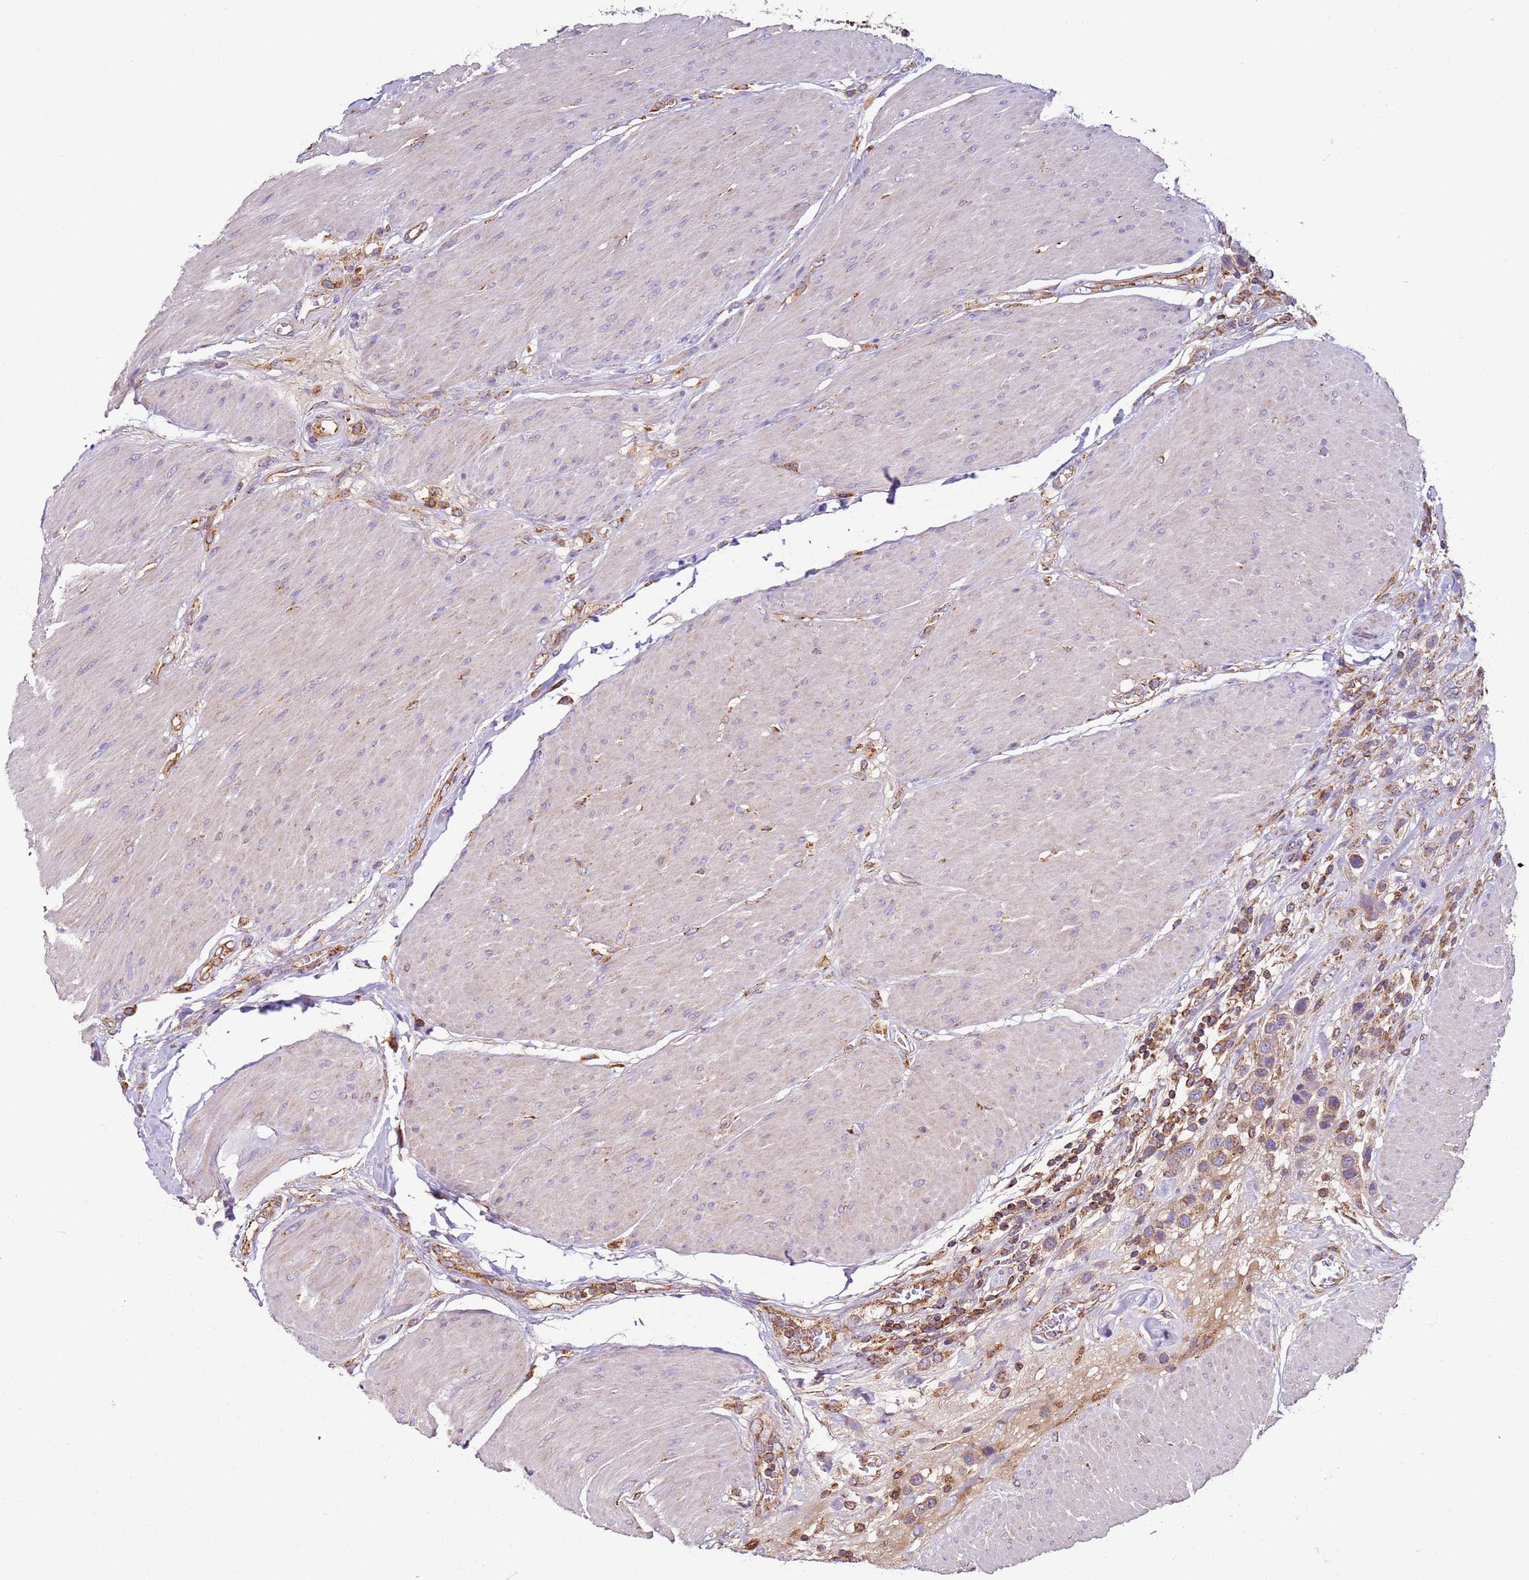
{"staining": {"intensity": "weak", "quantity": ">75%", "location": "cytoplasmic/membranous"}, "tissue": "urothelial cancer", "cell_type": "Tumor cells", "image_type": "cancer", "snomed": [{"axis": "morphology", "description": "Urothelial carcinoma, High grade"}, {"axis": "topography", "description": "Urinary bladder"}], "caption": "DAB immunohistochemical staining of high-grade urothelial carcinoma shows weak cytoplasmic/membranous protein positivity in approximately >75% of tumor cells.", "gene": "RMND5A", "patient": {"sex": "male", "age": 50}}